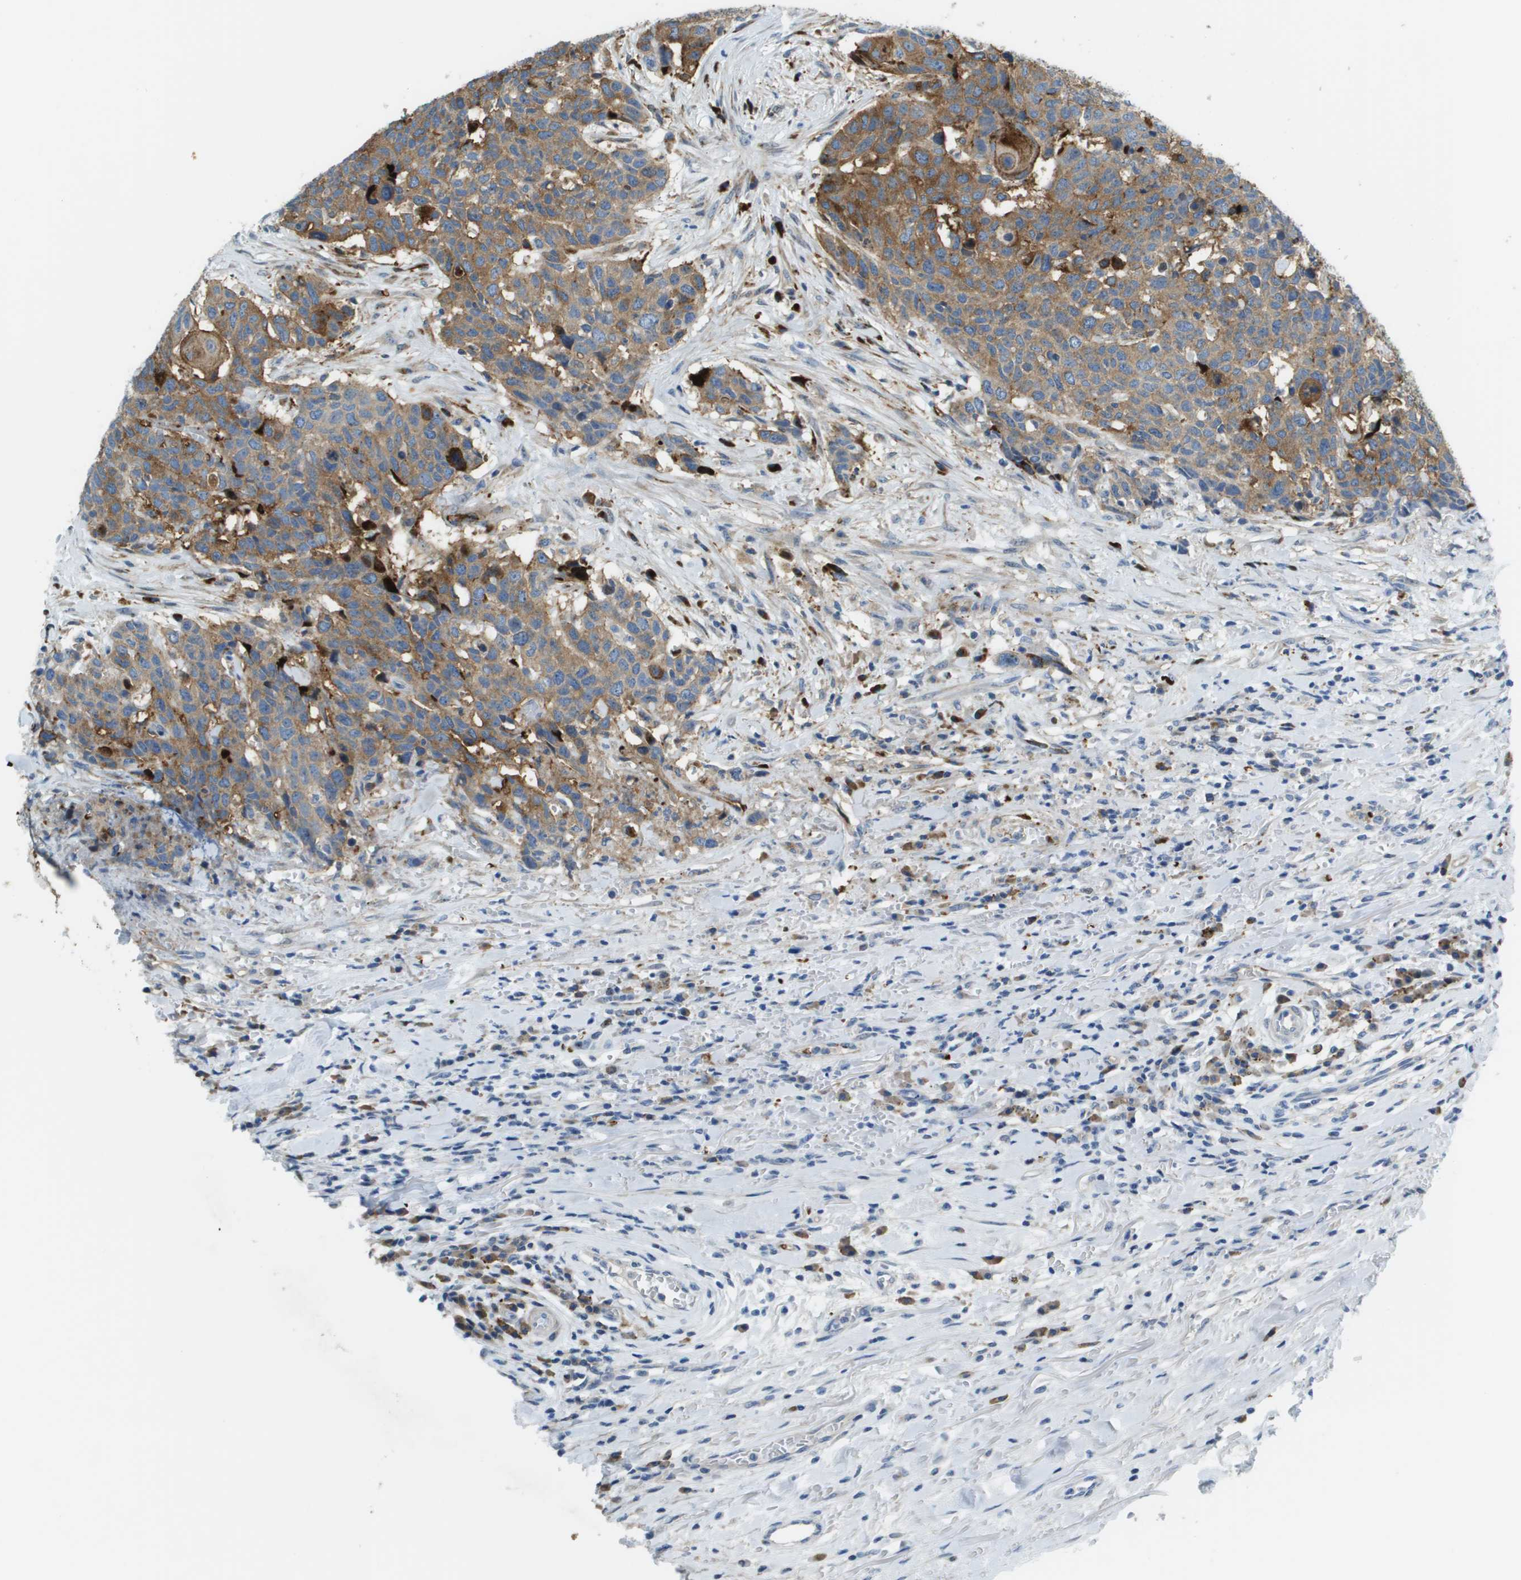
{"staining": {"intensity": "strong", "quantity": ">75%", "location": "cytoplasmic/membranous"}, "tissue": "head and neck cancer", "cell_type": "Tumor cells", "image_type": "cancer", "snomed": [{"axis": "morphology", "description": "Squamous cell carcinoma, NOS"}, {"axis": "topography", "description": "Head-Neck"}], "caption": "Human head and neck squamous cell carcinoma stained with a brown dye demonstrates strong cytoplasmic/membranous positive expression in about >75% of tumor cells.", "gene": "SDC1", "patient": {"sex": "male", "age": 66}}